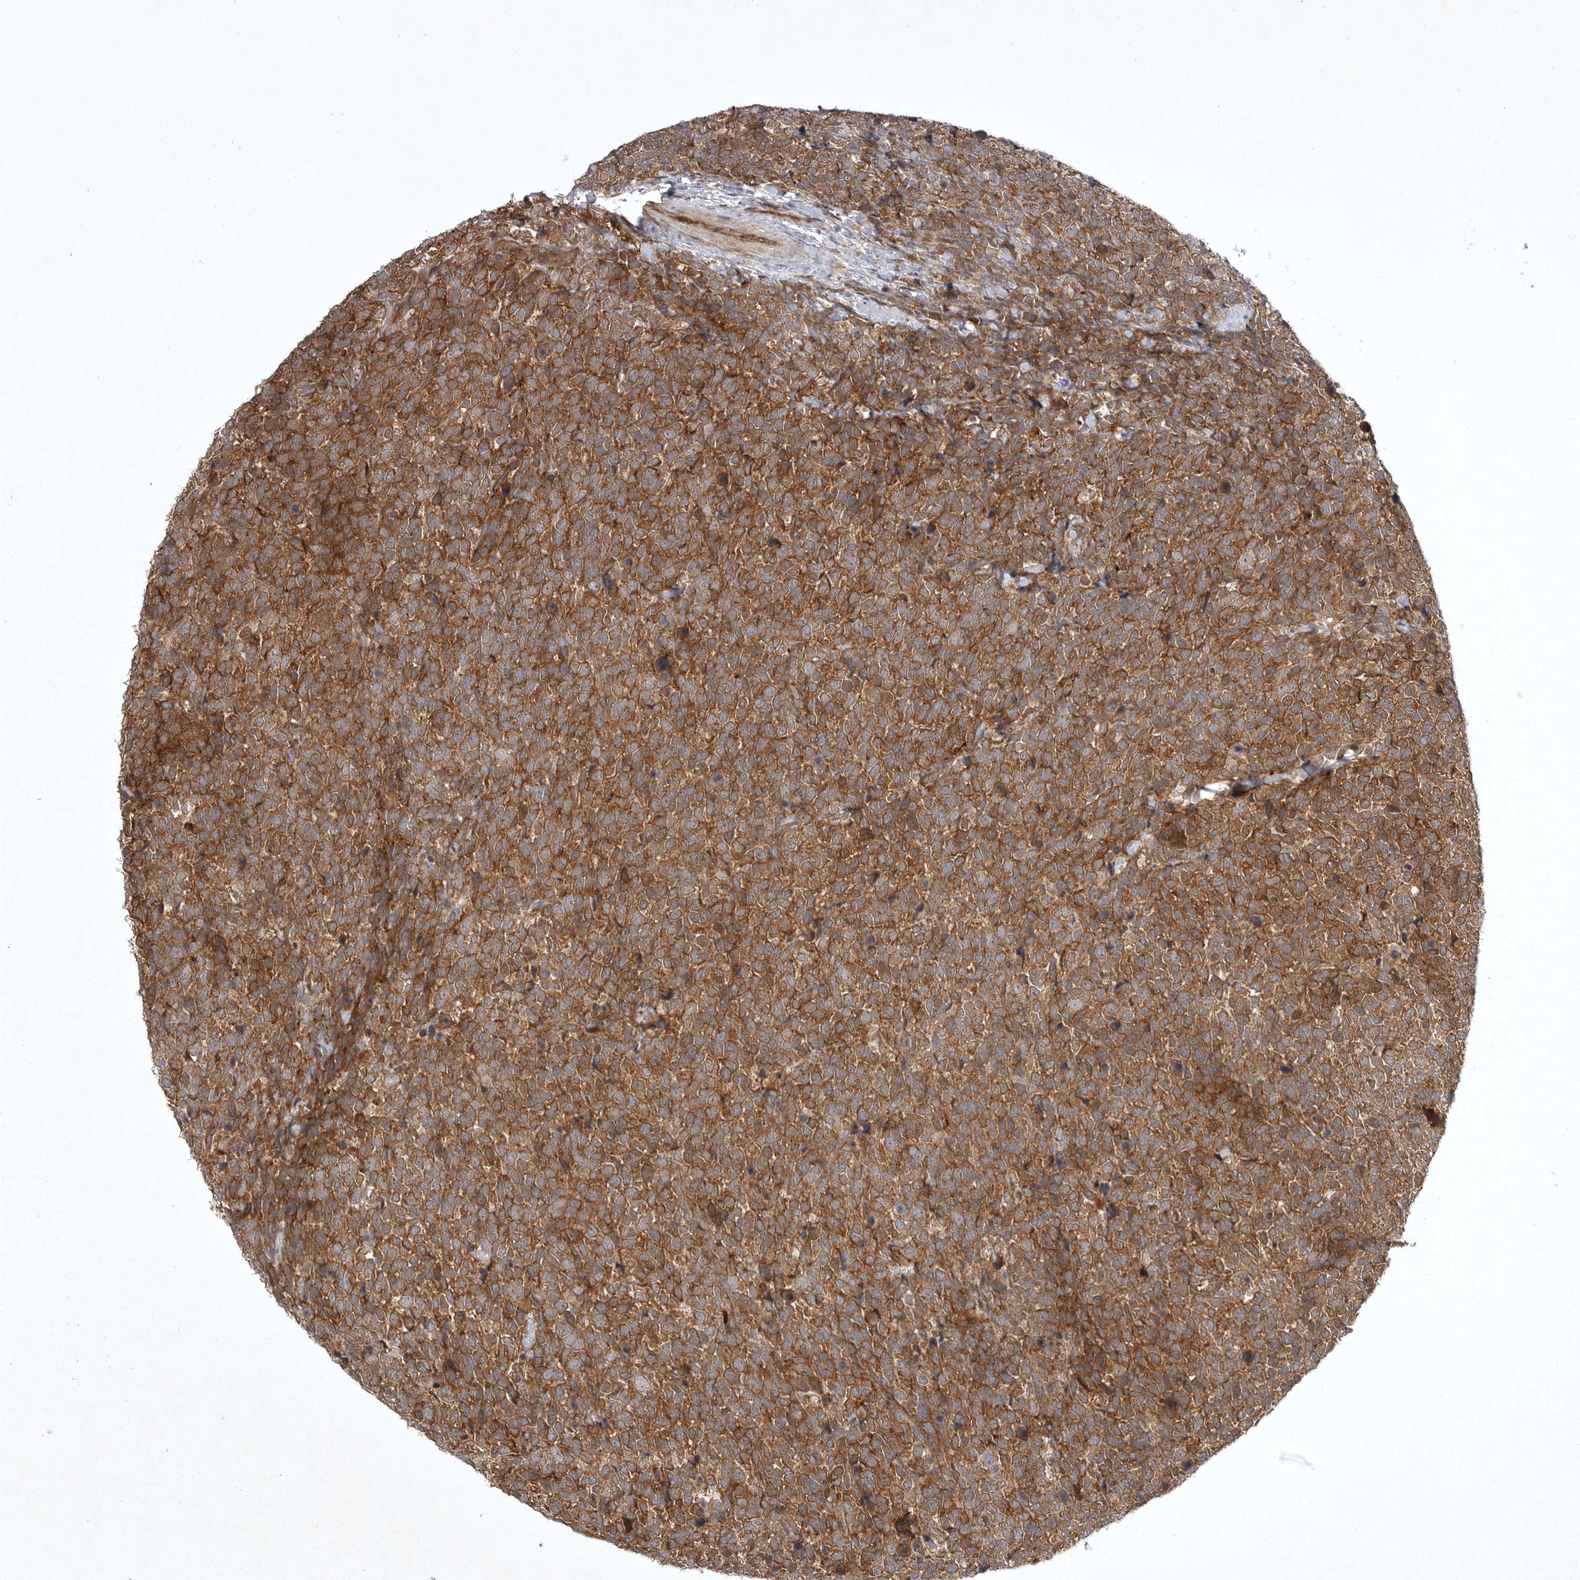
{"staining": {"intensity": "moderate", "quantity": ">75%", "location": "cytoplasmic/membranous"}, "tissue": "urothelial cancer", "cell_type": "Tumor cells", "image_type": "cancer", "snomed": [{"axis": "morphology", "description": "Urothelial carcinoma, High grade"}, {"axis": "topography", "description": "Urinary bladder"}], "caption": "This histopathology image displays urothelial carcinoma (high-grade) stained with immunohistochemistry to label a protein in brown. The cytoplasmic/membranous of tumor cells show moderate positivity for the protein. Nuclei are counter-stained blue.", "gene": "STK24", "patient": {"sex": "female", "age": 82}}